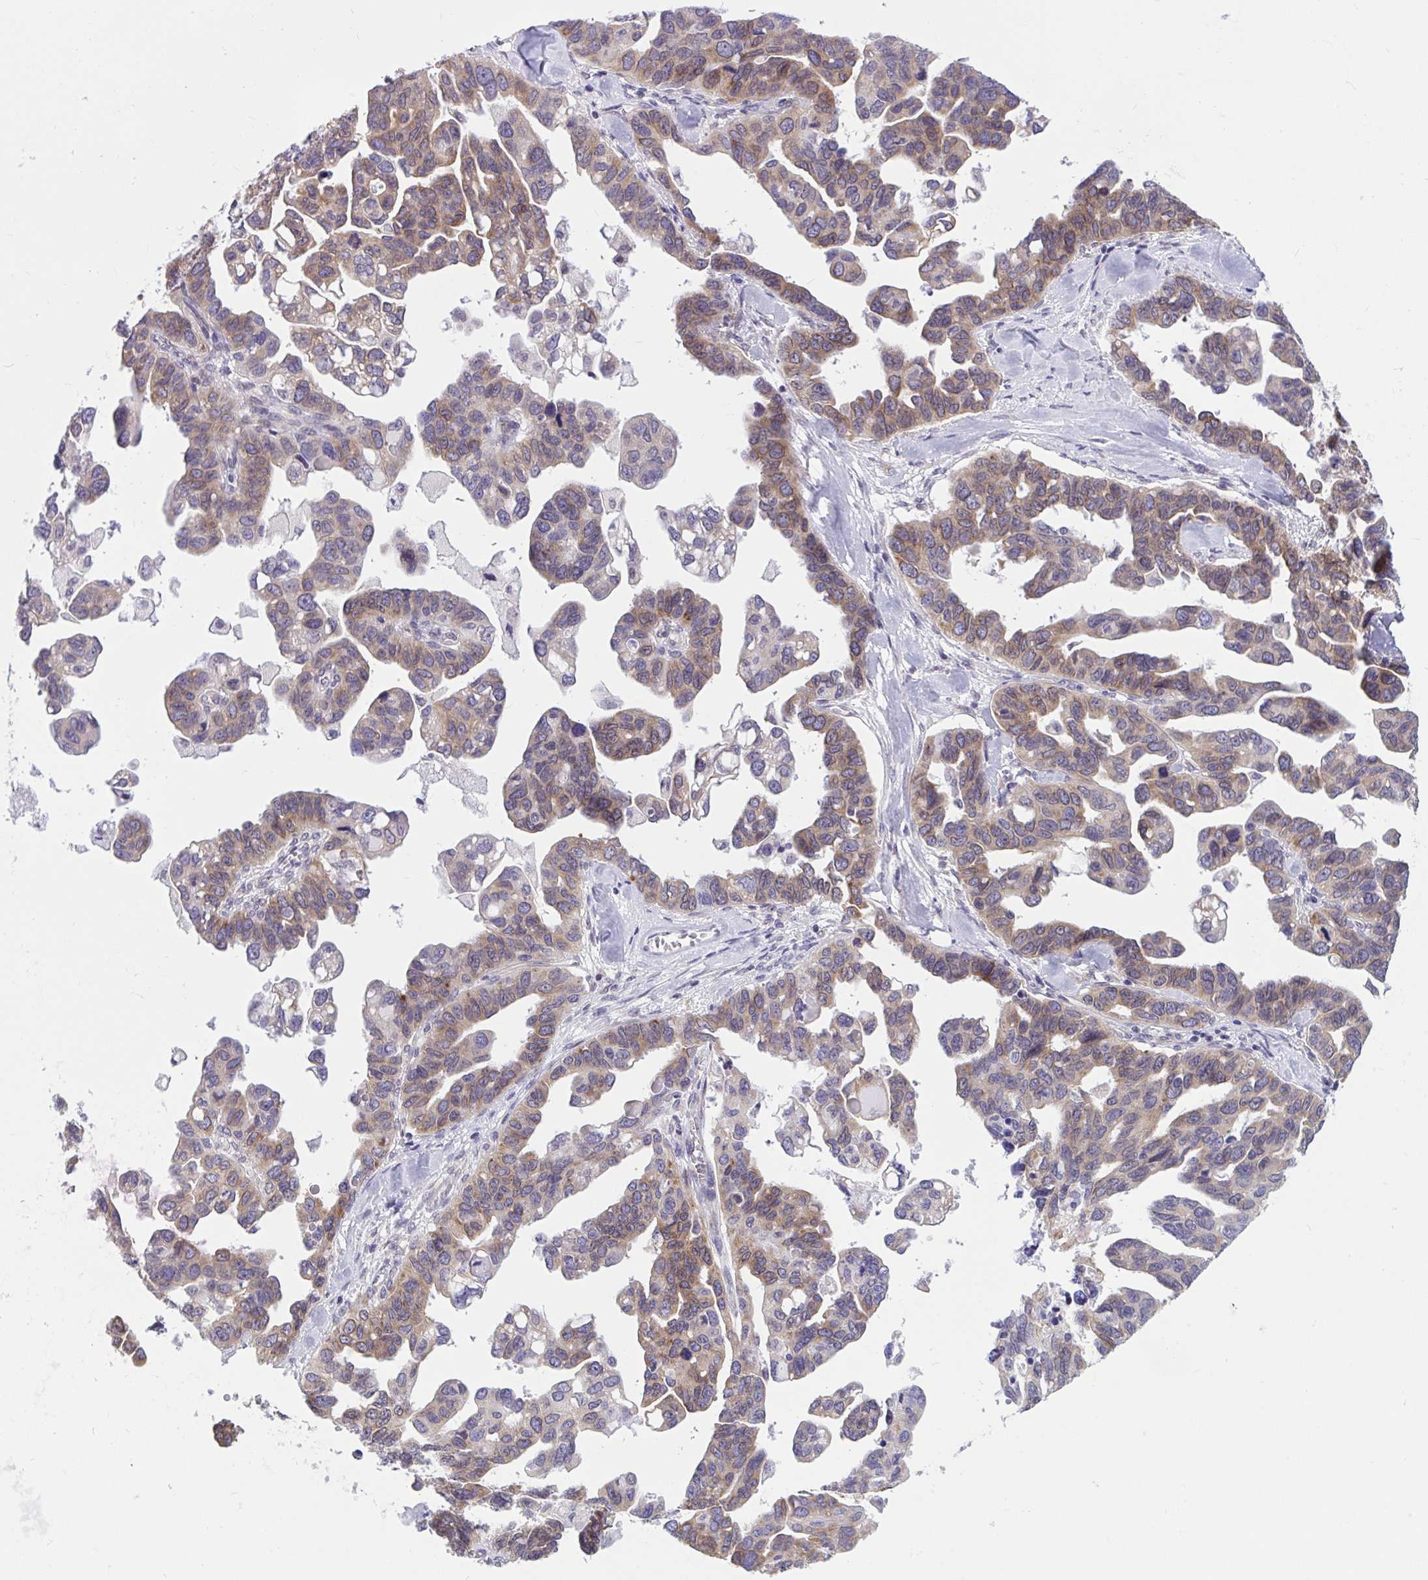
{"staining": {"intensity": "moderate", "quantity": ">75%", "location": "cytoplasmic/membranous"}, "tissue": "ovarian cancer", "cell_type": "Tumor cells", "image_type": "cancer", "snomed": [{"axis": "morphology", "description": "Cystadenocarcinoma, serous, NOS"}, {"axis": "topography", "description": "Ovary"}], "caption": "Protein staining by IHC shows moderate cytoplasmic/membranous expression in about >75% of tumor cells in ovarian serous cystadenocarcinoma.", "gene": "CAMLG", "patient": {"sex": "female", "age": 69}}